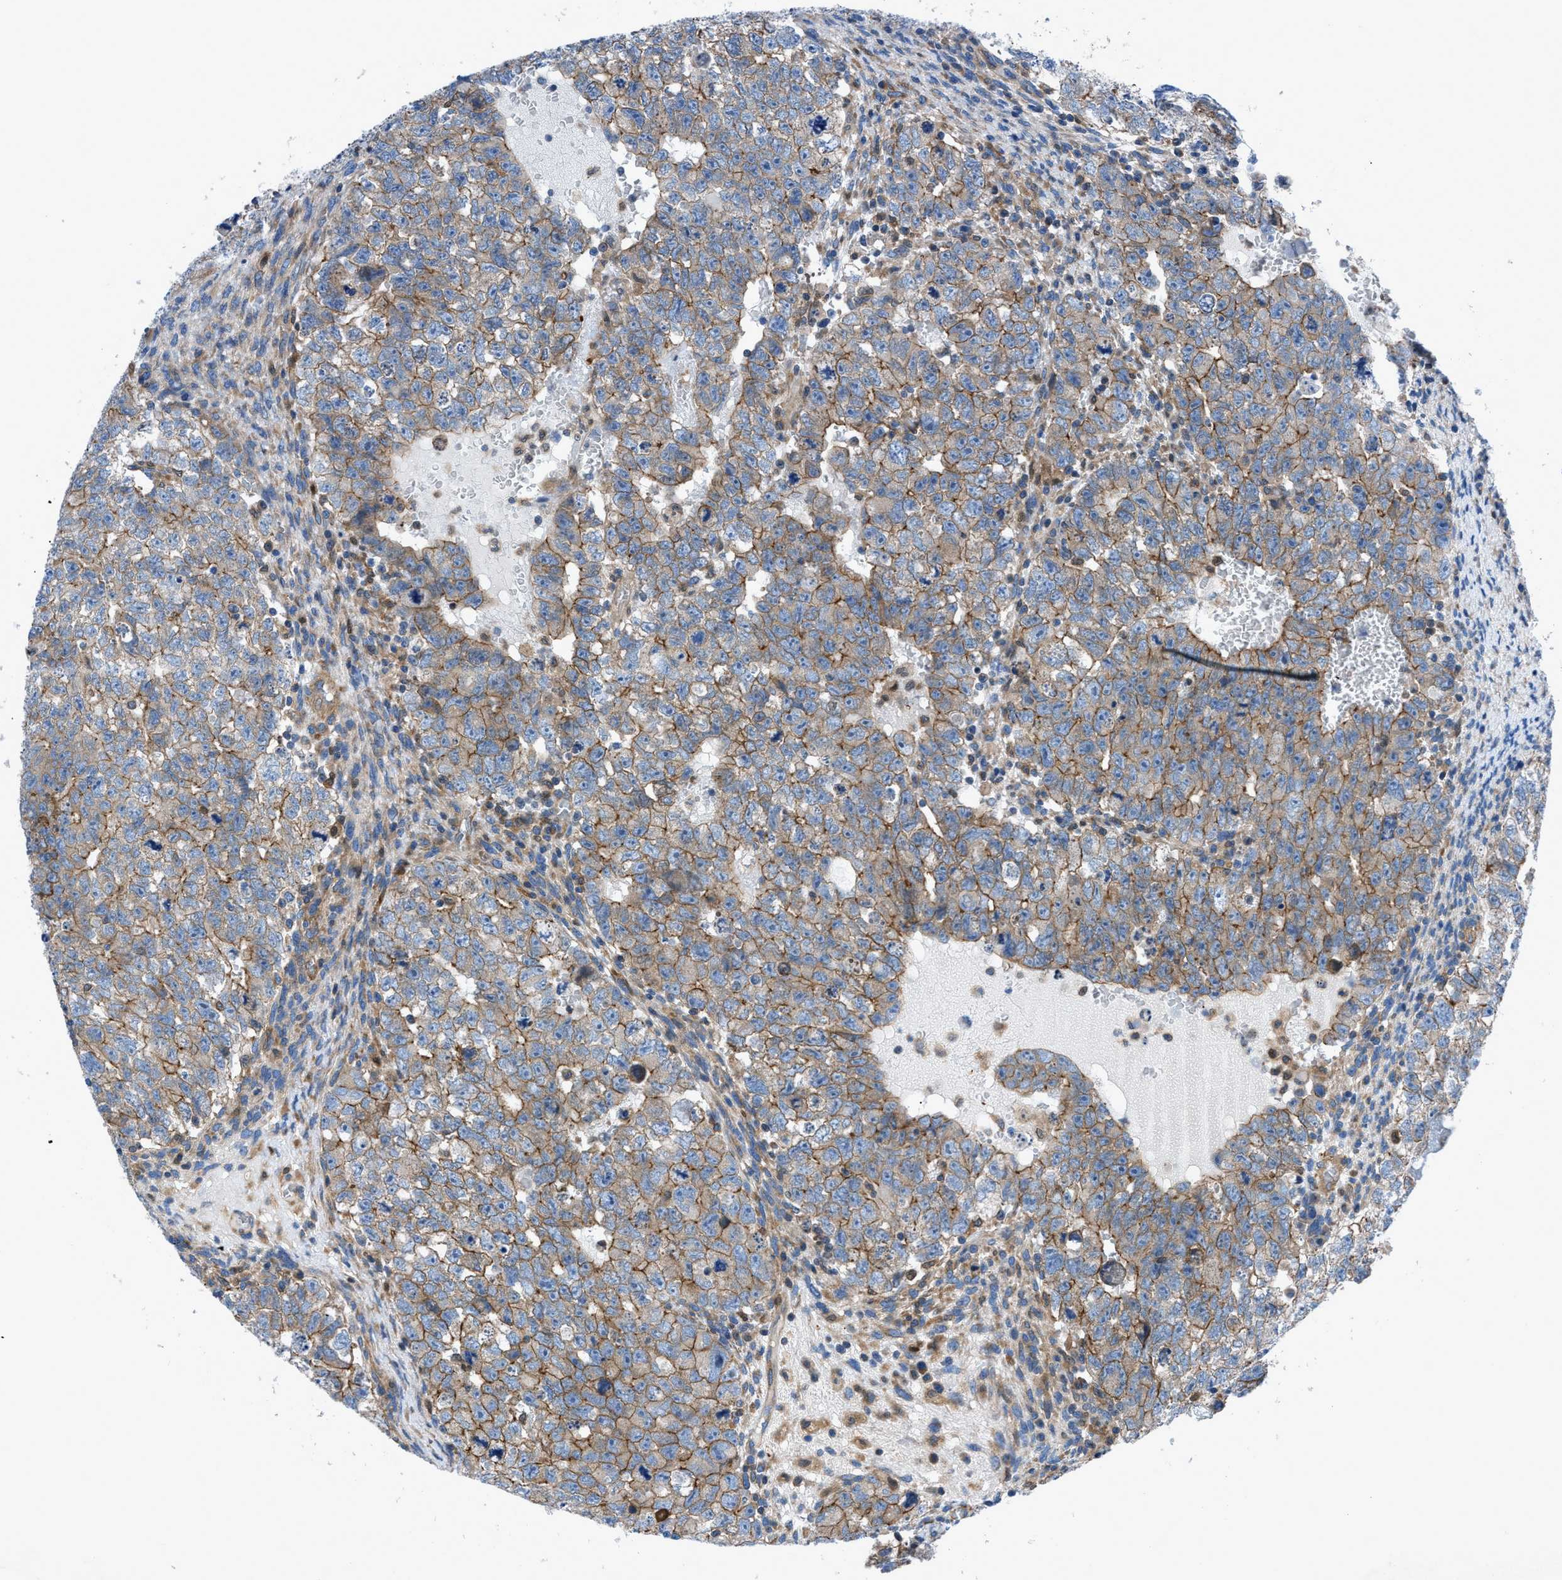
{"staining": {"intensity": "weak", "quantity": ">75%", "location": "cytoplasmic/membranous"}, "tissue": "testis cancer", "cell_type": "Tumor cells", "image_type": "cancer", "snomed": [{"axis": "morphology", "description": "Seminoma, NOS"}, {"axis": "morphology", "description": "Carcinoma, Embryonal, NOS"}, {"axis": "topography", "description": "Testis"}], "caption": "A micrograph of human embryonal carcinoma (testis) stained for a protein reveals weak cytoplasmic/membranous brown staining in tumor cells.", "gene": "DMAC1", "patient": {"sex": "male", "age": 38}}